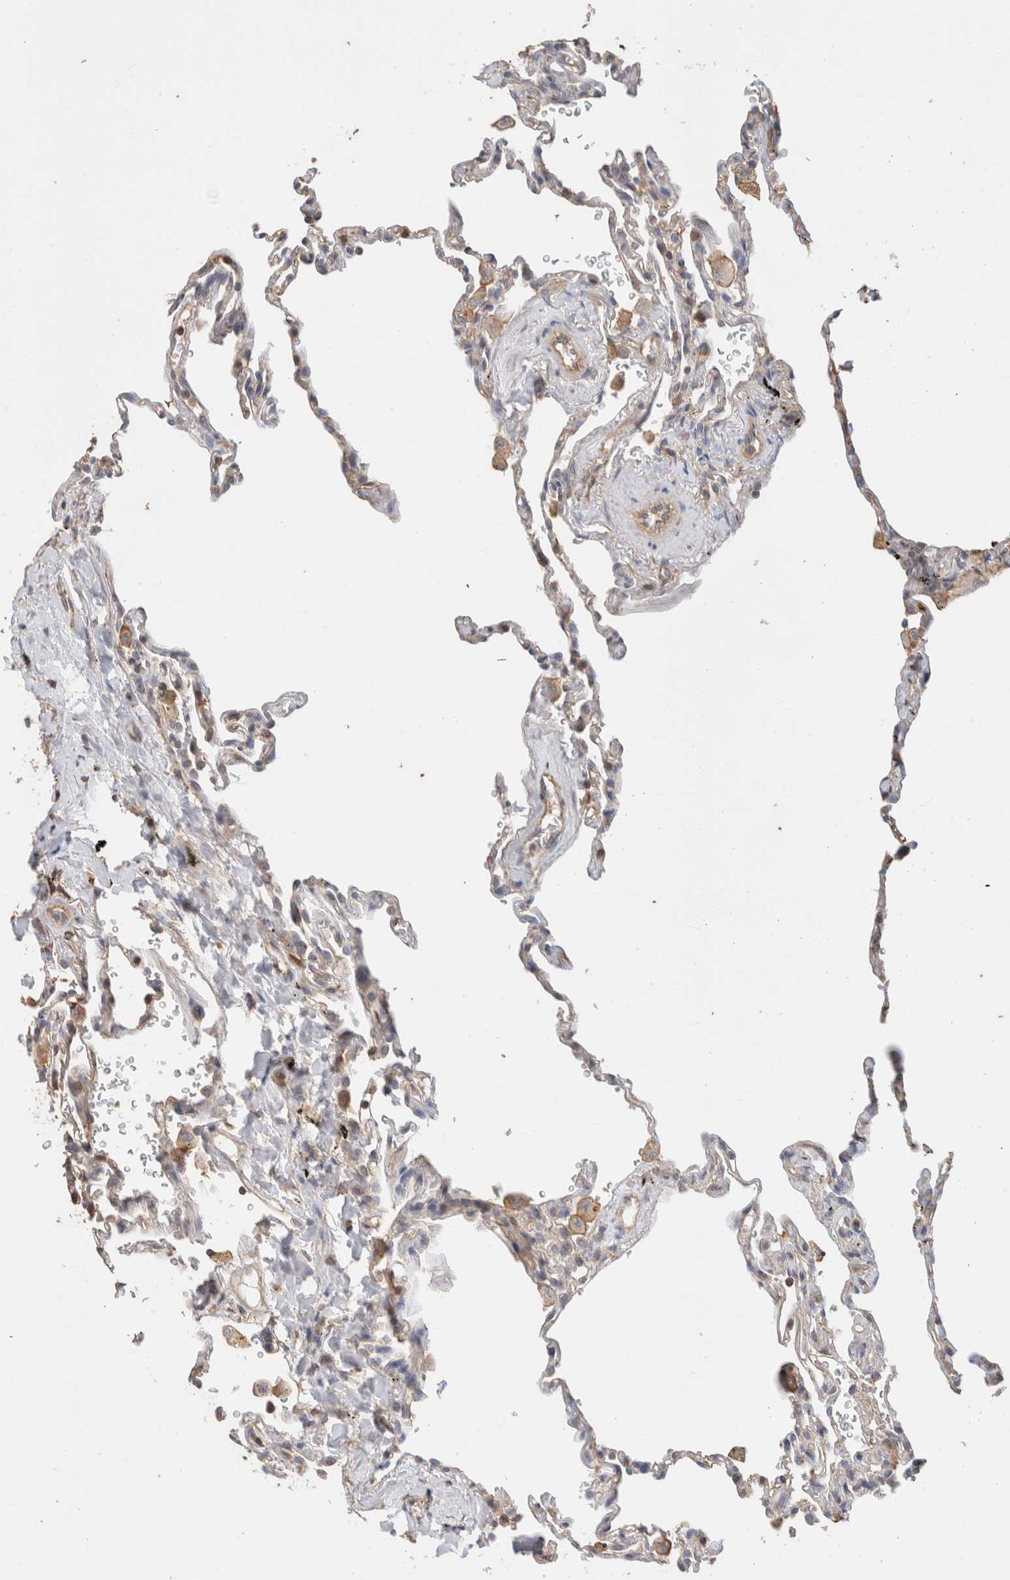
{"staining": {"intensity": "weak", "quantity": "<25%", "location": "cytoplasmic/membranous"}, "tissue": "lung", "cell_type": "Alveolar cells", "image_type": "normal", "snomed": [{"axis": "morphology", "description": "Normal tissue, NOS"}, {"axis": "topography", "description": "Lung"}], "caption": "The IHC histopathology image has no significant positivity in alveolar cells of lung.", "gene": "CFAP418", "patient": {"sex": "male", "age": 59}}